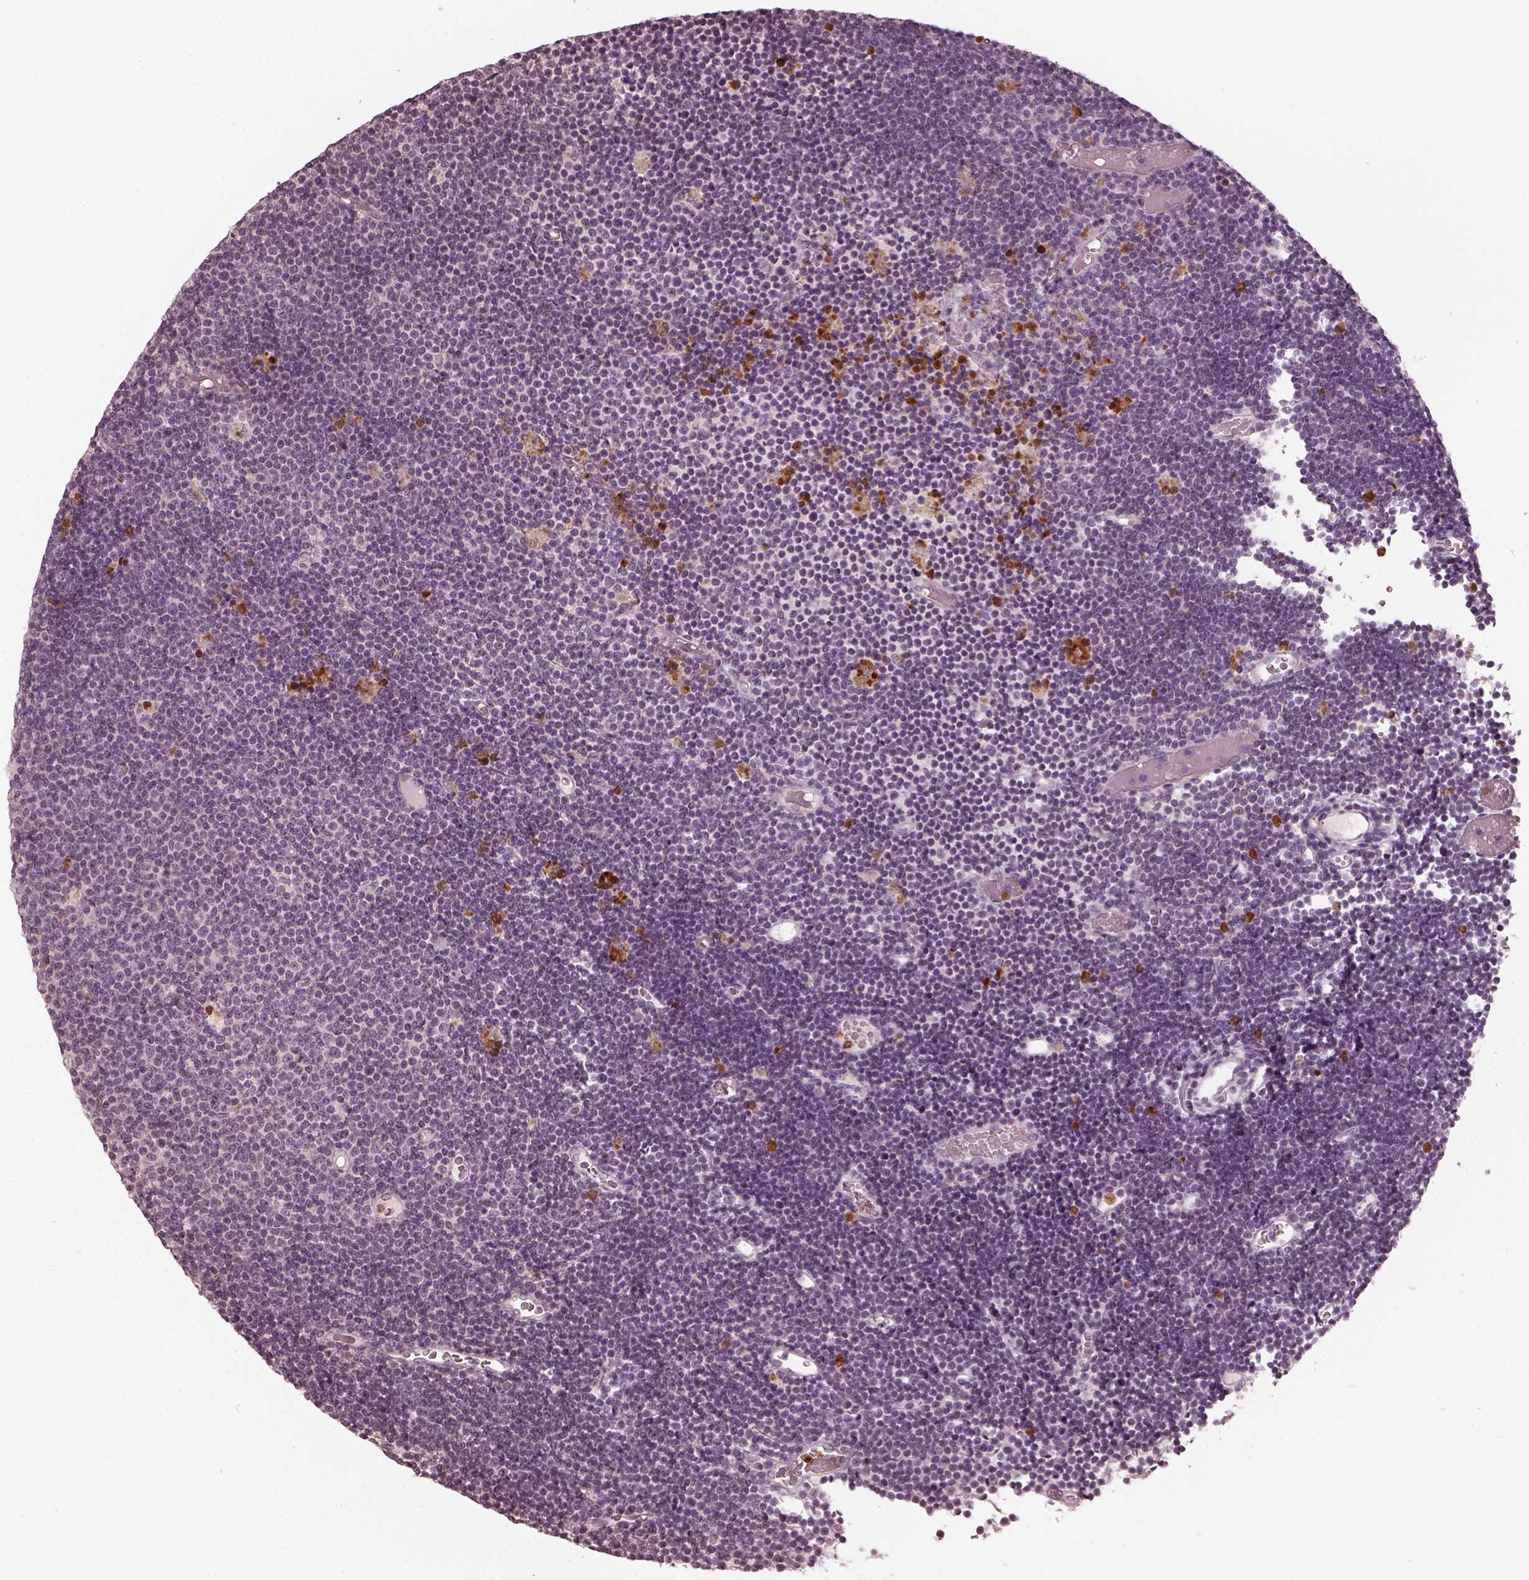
{"staining": {"intensity": "negative", "quantity": "none", "location": "none"}, "tissue": "lymphoma", "cell_type": "Tumor cells", "image_type": "cancer", "snomed": [{"axis": "morphology", "description": "Malignant lymphoma, non-Hodgkin's type, Low grade"}, {"axis": "topography", "description": "Brain"}], "caption": "A high-resolution histopathology image shows immunohistochemistry (IHC) staining of low-grade malignant lymphoma, non-Hodgkin's type, which shows no significant staining in tumor cells.", "gene": "CHIT1", "patient": {"sex": "female", "age": 66}}